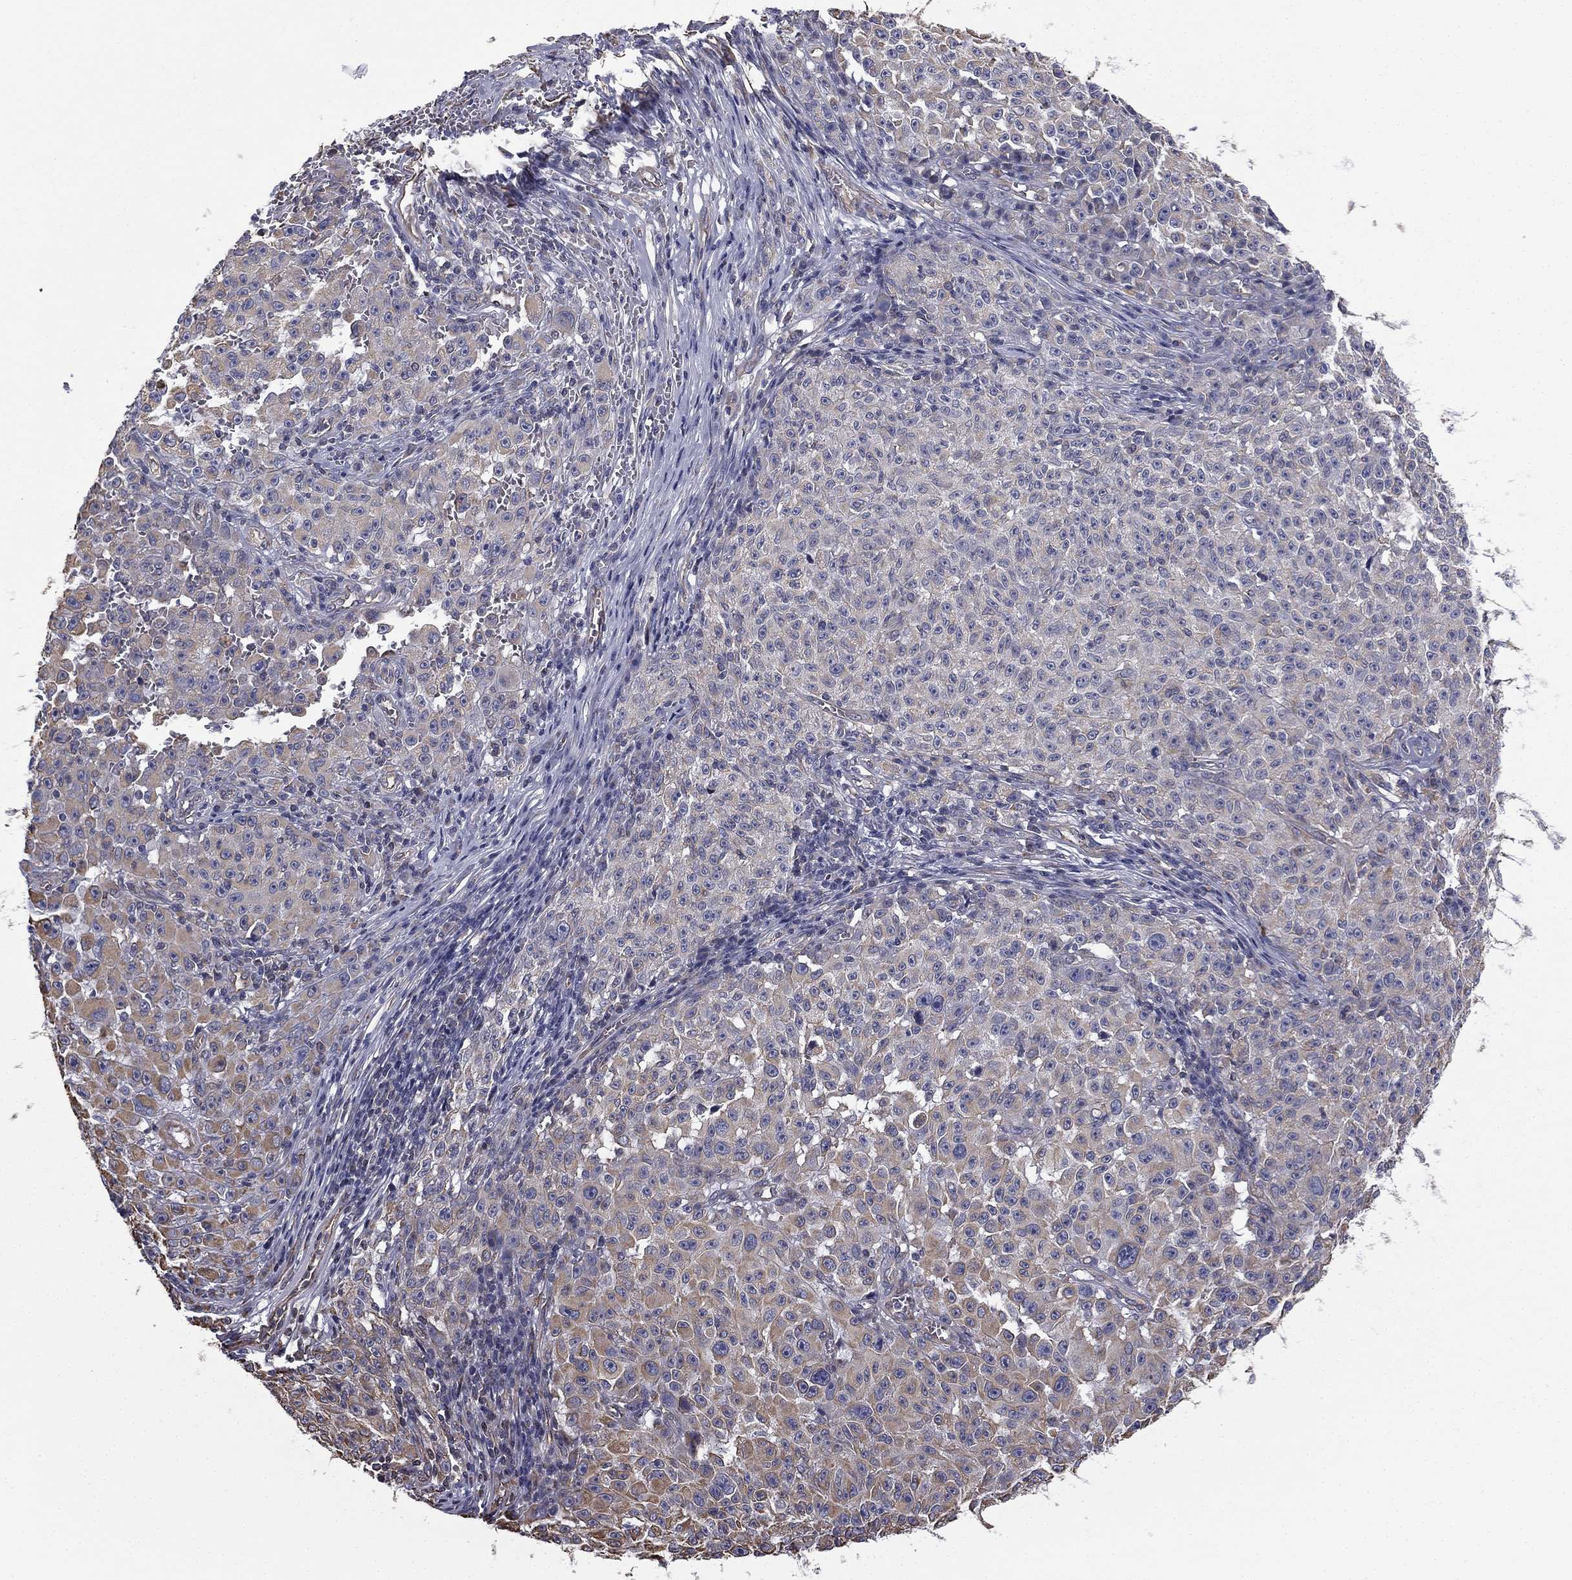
{"staining": {"intensity": "weak", "quantity": "<25%", "location": "cytoplasmic/membranous"}, "tissue": "melanoma", "cell_type": "Tumor cells", "image_type": "cancer", "snomed": [{"axis": "morphology", "description": "Malignant melanoma, NOS"}, {"axis": "topography", "description": "Skin"}], "caption": "The image reveals no significant expression in tumor cells of malignant melanoma.", "gene": "SCUBE1", "patient": {"sex": "female", "age": 82}}